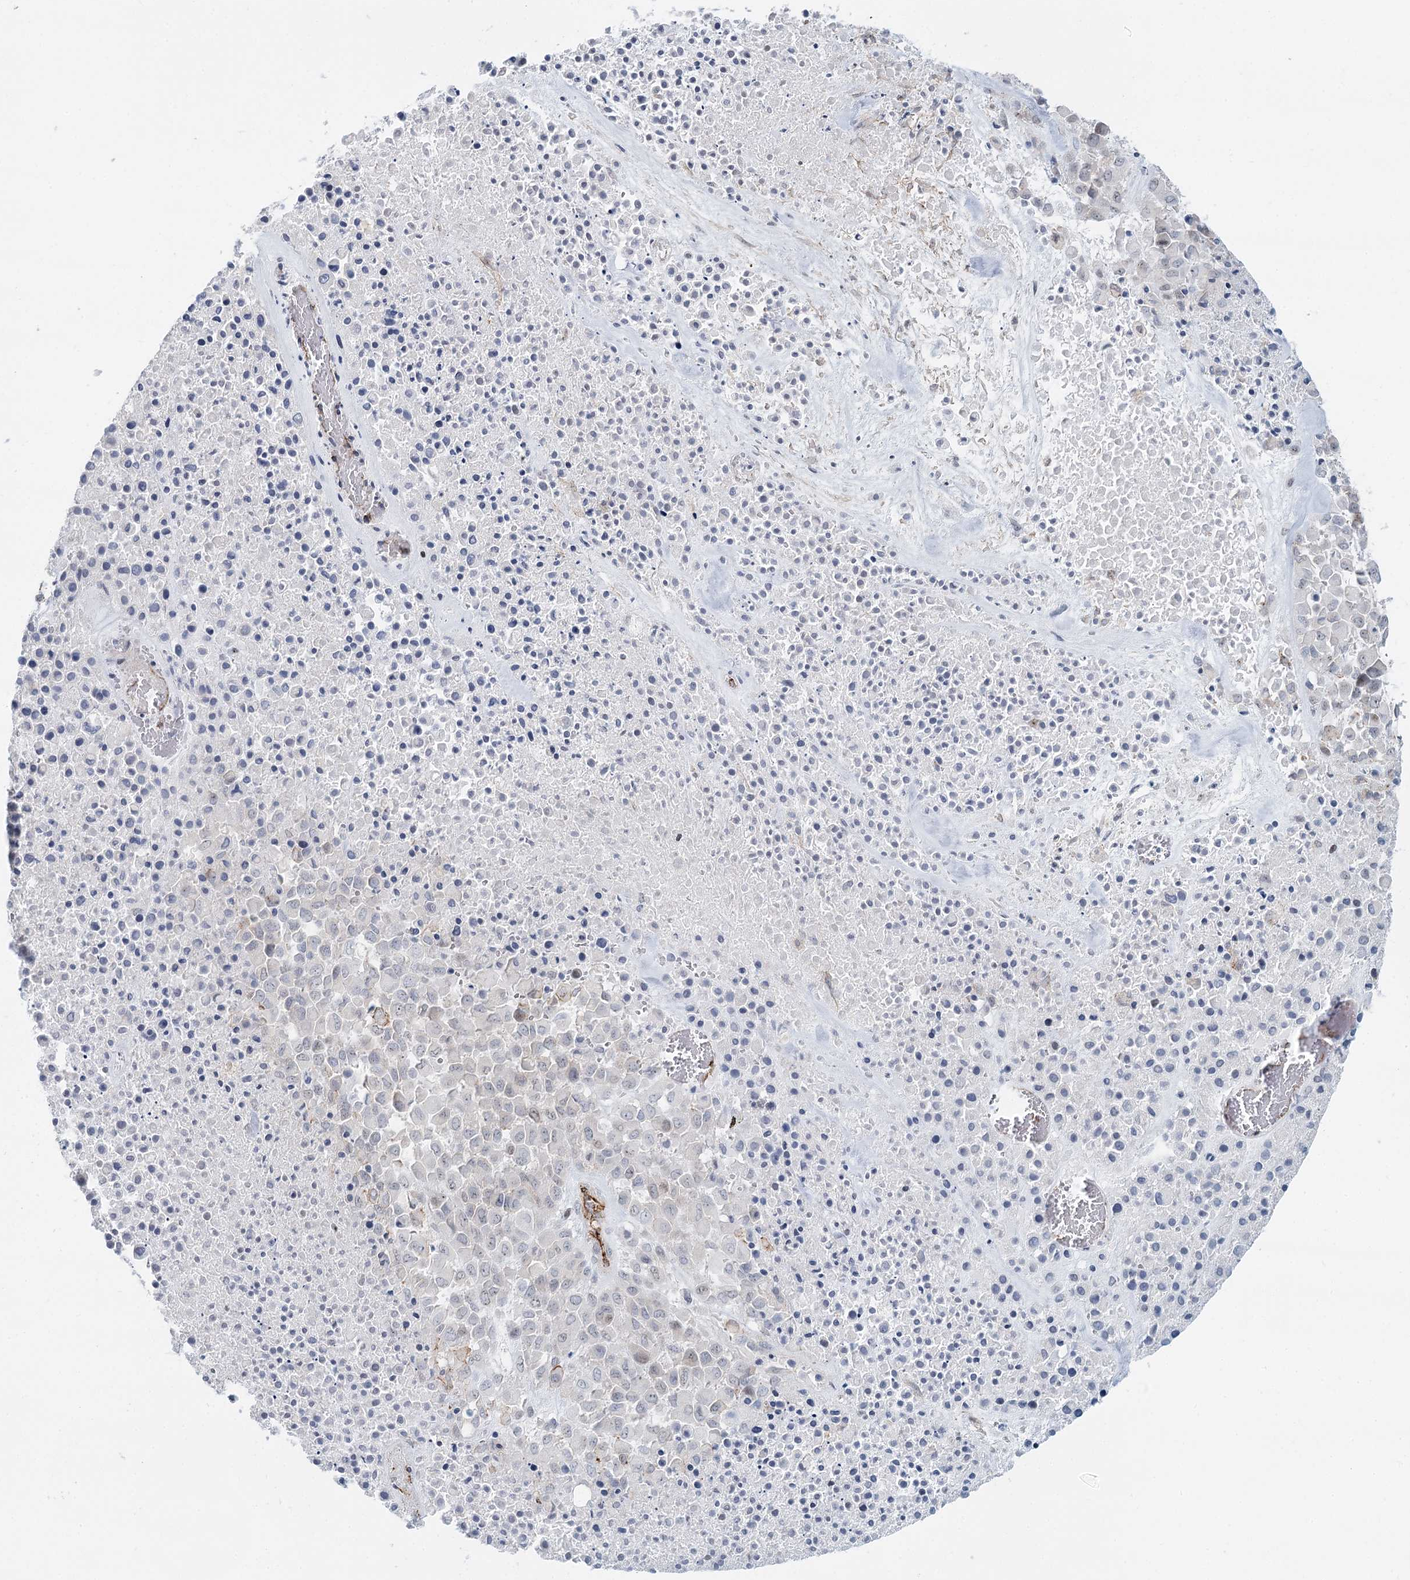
{"staining": {"intensity": "negative", "quantity": "none", "location": "none"}, "tissue": "melanoma", "cell_type": "Tumor cells", "image_type": "cancer", "snomed": [{"axis": "morphology", "description": "Malignant melanoma, Metastatic site"}, {"axis": "topography", "description": "Skin"}], "caption": "Malignant melanoma (metastatic site) was stained to show a protein in brown. There is no significant staining in tumor cells.", "gene": "ZFYVE28", "patient": {"sex": "female", "age": 81}}